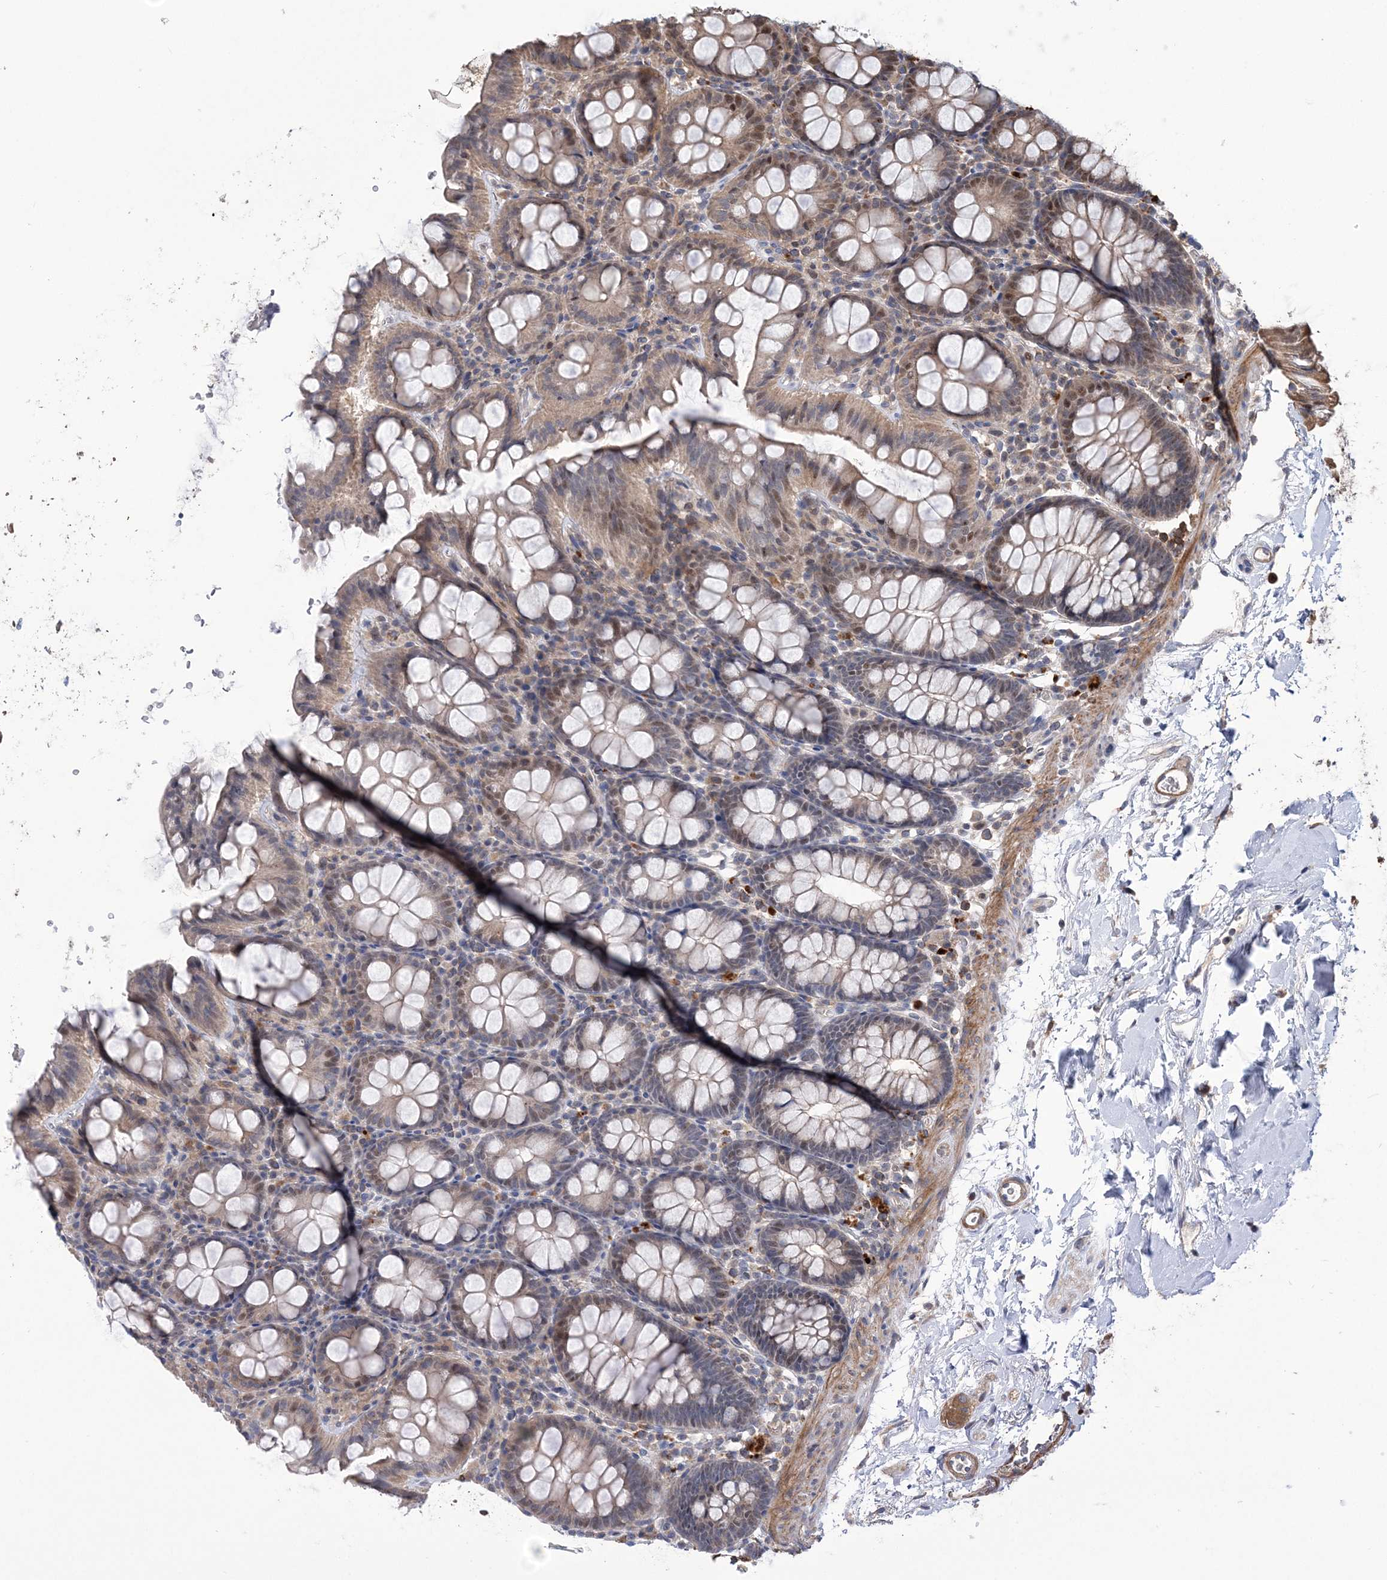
{"staining": {"intensity": "moderate", "quantity": ">75%", "location": "cytoplasmic/membranous"}, "tissue": "colon", "cell_type": "Endothelial cells", "image_type": "normal", "snomed": [{"axis": "morphology", "description": "Normal tissue, NOS"}, {"axis": "topography", "description": "Colon"}], "caption": "The photomicrograph shows a brown stain indicating the presence of a protein in the cytoplasmic/membranous of endothelial cells in colon.", "gene": "PPP2R2B", "patient": {"sex": "male", "age": 75}}